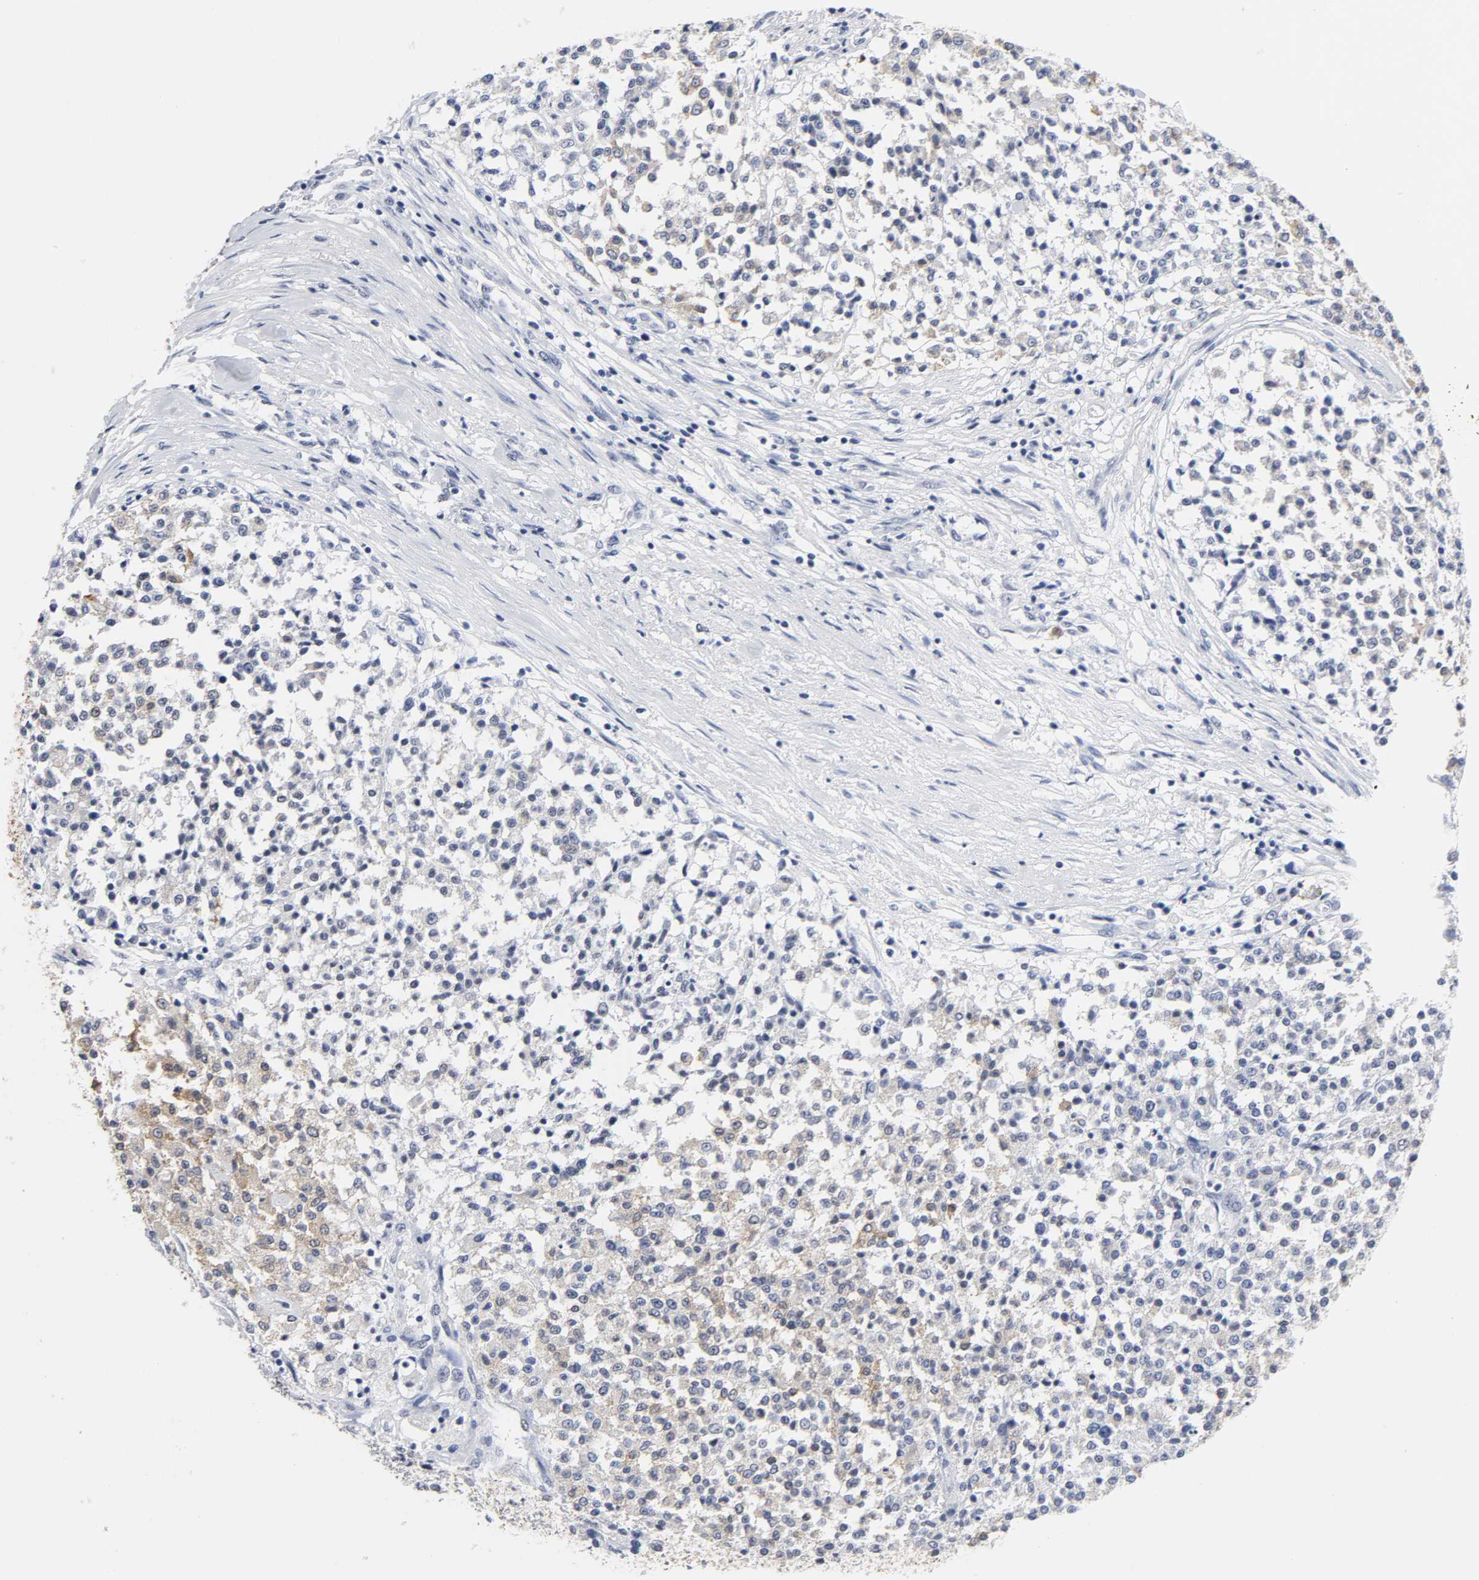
{"staining": {"intensity": "weak", "quantity": "25%-75%", "location": "cytoplasmic/membranous"}, "tissue": "testis cancer", "cell_type": "Tumor cells", "image_type": "cancer", "snomed": [{"axis": "morphology", "description": "Seminoma, NOS"}, {"axis": "topography", "description": "Testis"}], "caption": "Protein staining exhibits weak cytoplasmic/membranous staining in about 25%-75% of tumor cells in testis cancer (seminoma). (DAB IHC, brown staining for protein, blue staining for nuclei).", "gene": "GRHL2", "patient": {"sex": "male", "age": 59}}